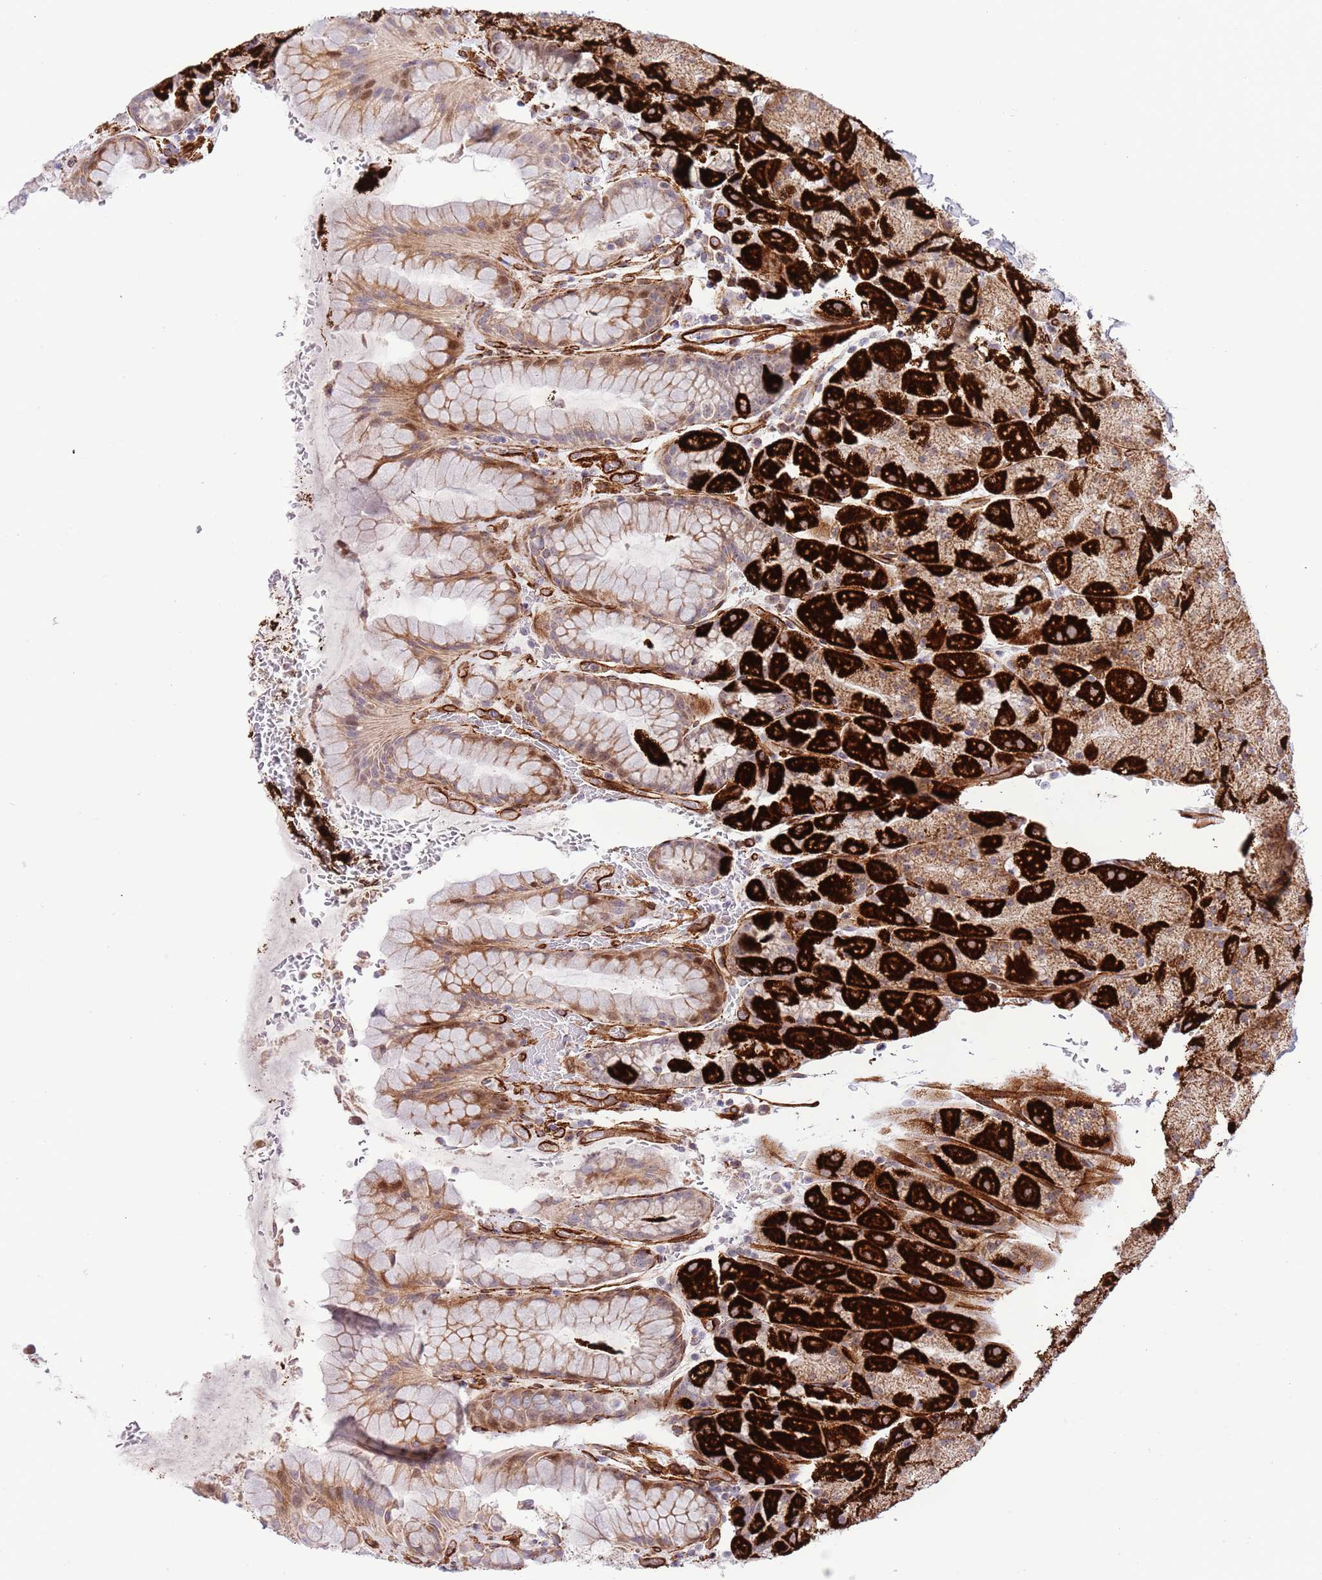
{"staining": {"intensity": "strong", "quantity": "25%-75%", "location": "cytoplasmic/membranous"}, "tissue": "stomach", "cell_type": "Glandular cells", "image_type": "normal", "snomed": [{"axis": "morphology", "description": "Normal tissue, NOS"}, {"axis": "topography", "description": "Stomach, upper"}, {"axis": "topography", "description": "Stomach, lower"}], "caption": "Protein expression analysis of benign stomach shows strong cytoplasmic/membranous positivity in approximately 25%-75% of glandular cells. The staining is performed using DAB brown chromogen to label protein expression. The nuclei are counter-stained blue using hematoxylin.", "gene": "NEK3", "patient": {"sex": "male", "age": 67}}